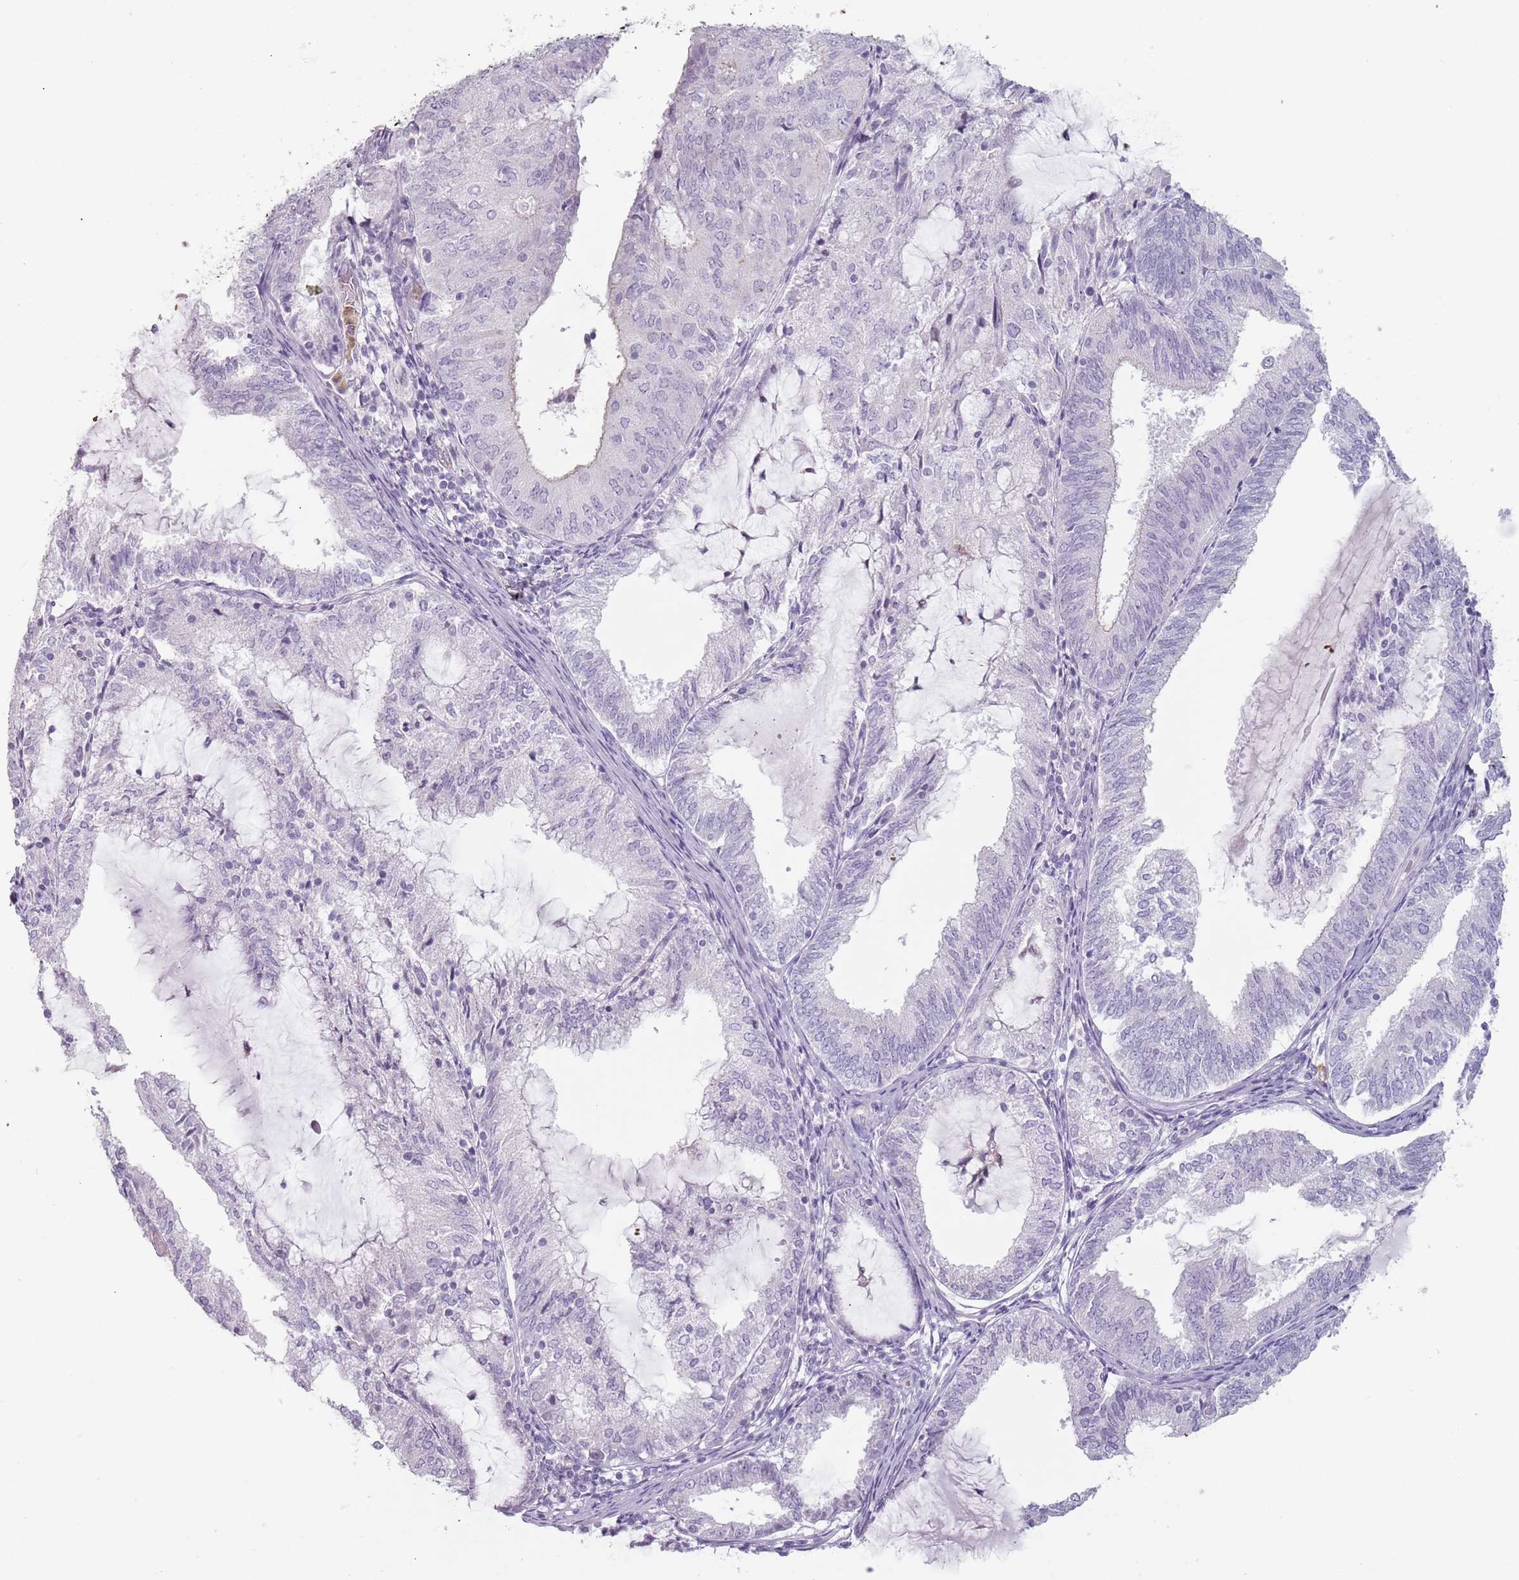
{"staining": {"intensity": "negative", "quantity": "none", "location": "none"}, "tissue": "endometrial cancer", "cell_type": "Tumor cells", "image_type": "cancer", "snomed": [{"axis": "morphology", "description": "Adenocarcinoma, NOS"}, {"axis": "topography", "description": "Endometrium"}], "caption": "Tumor cells are negative for brown protein staining in adenocarcinoma (endometrial).", "gene": "ZNF584", "patient": {"sex": "female", "age": 81}}